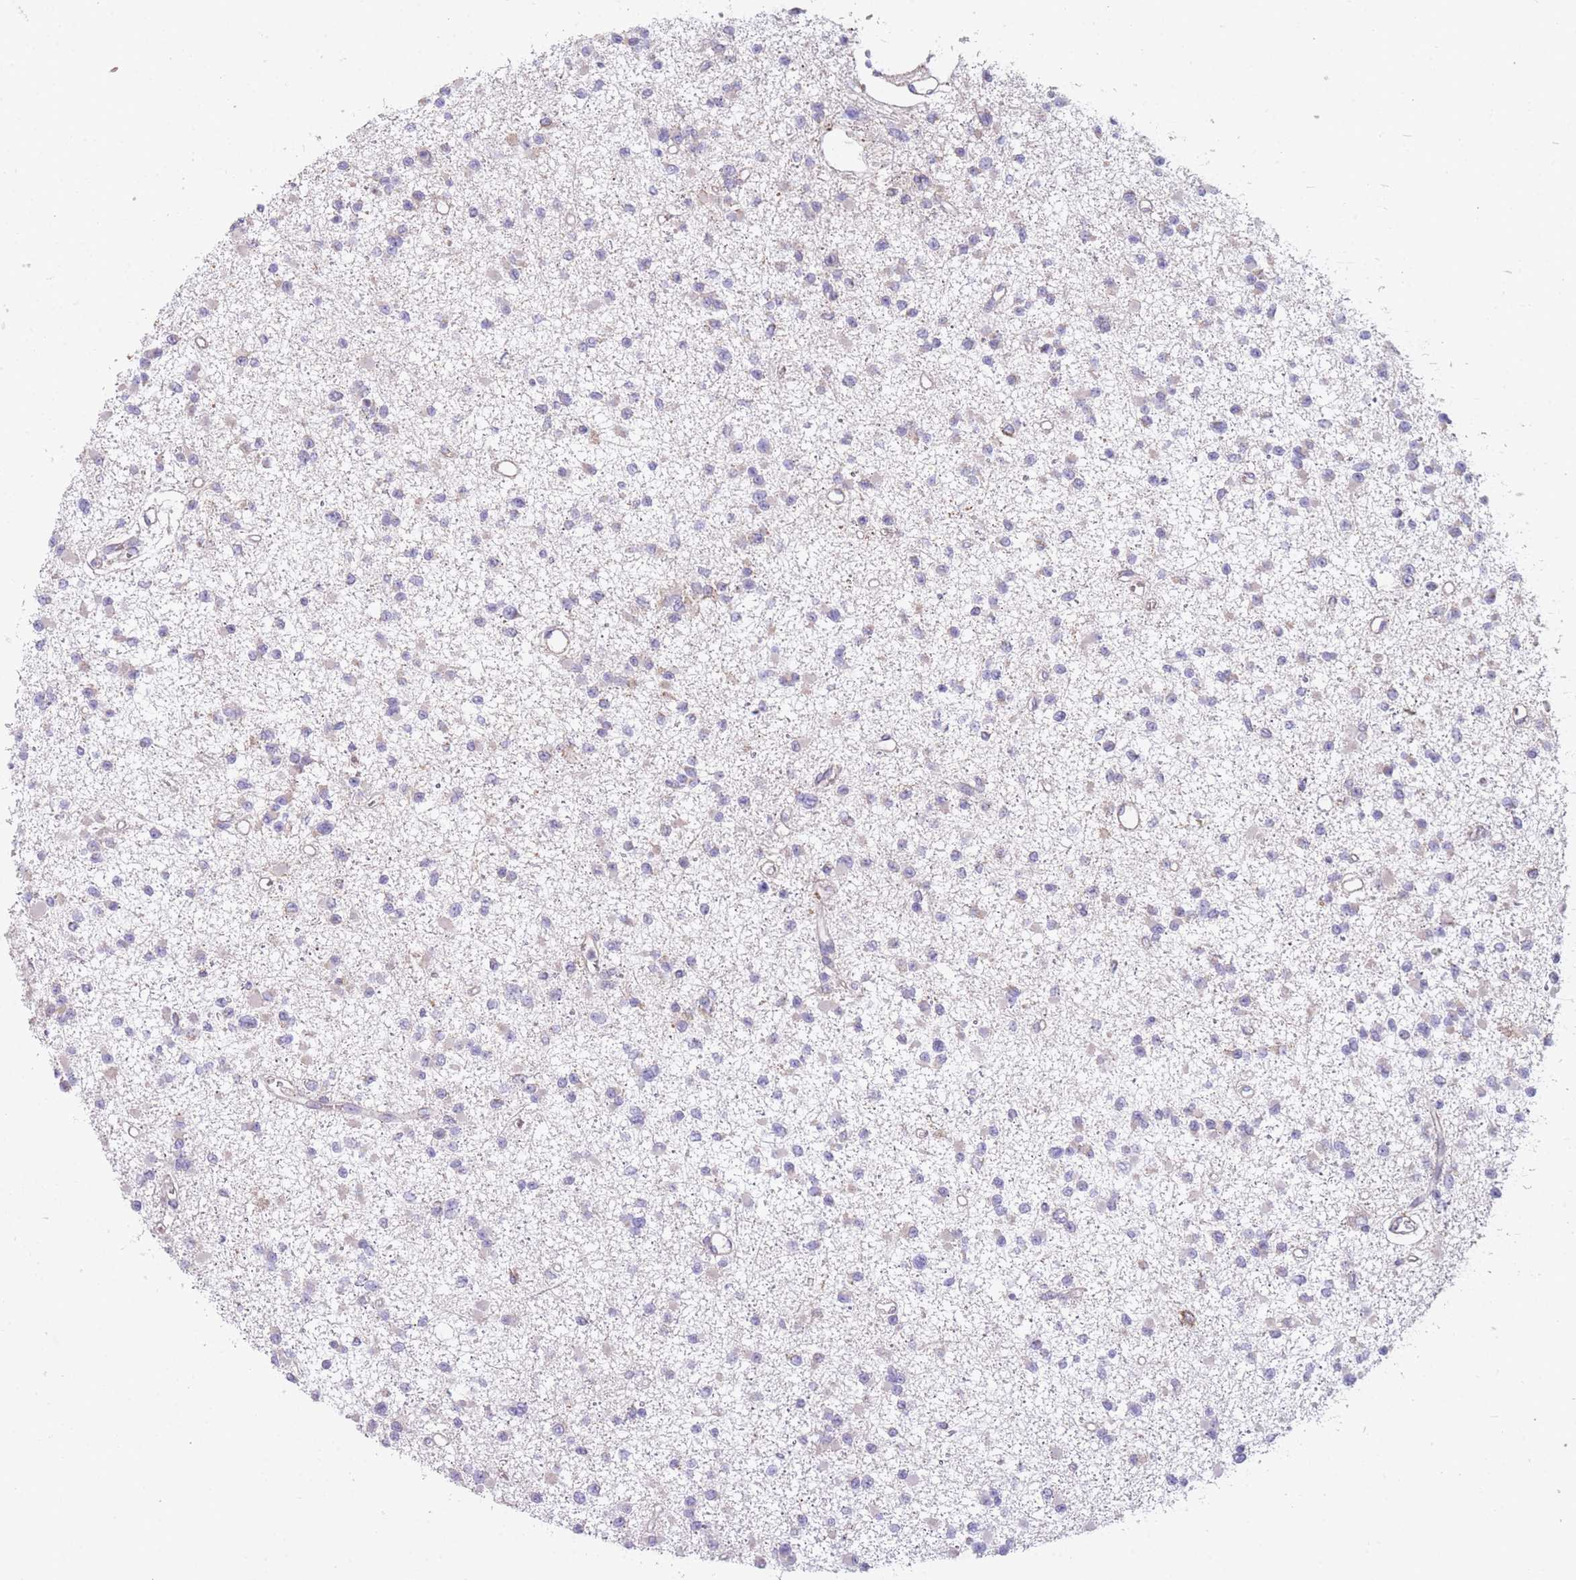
{"staining": {"intensity": "negative", "quantity": "none", "location": "none"}, "tissue": "glioma", "cell_type": "Tumor cells", "image_type": "cancer", "snomed": [{"axis": "morphology", "description": "Glioma, malignant, Low grade"}, {"axis": "topography", "description": "Brain"}], "caption": "High power microscopy micrograph of an IHC micrograph of malignant glioma (low-grade), revealing no significant staining in tumor cells. (DAB (3,3'-diaminobenzidine) immunohistochemistry (IHC) with hematoxylin counter stain).", "gene": "SMPD4", "patient": {"sex": "female", "age": 22}}